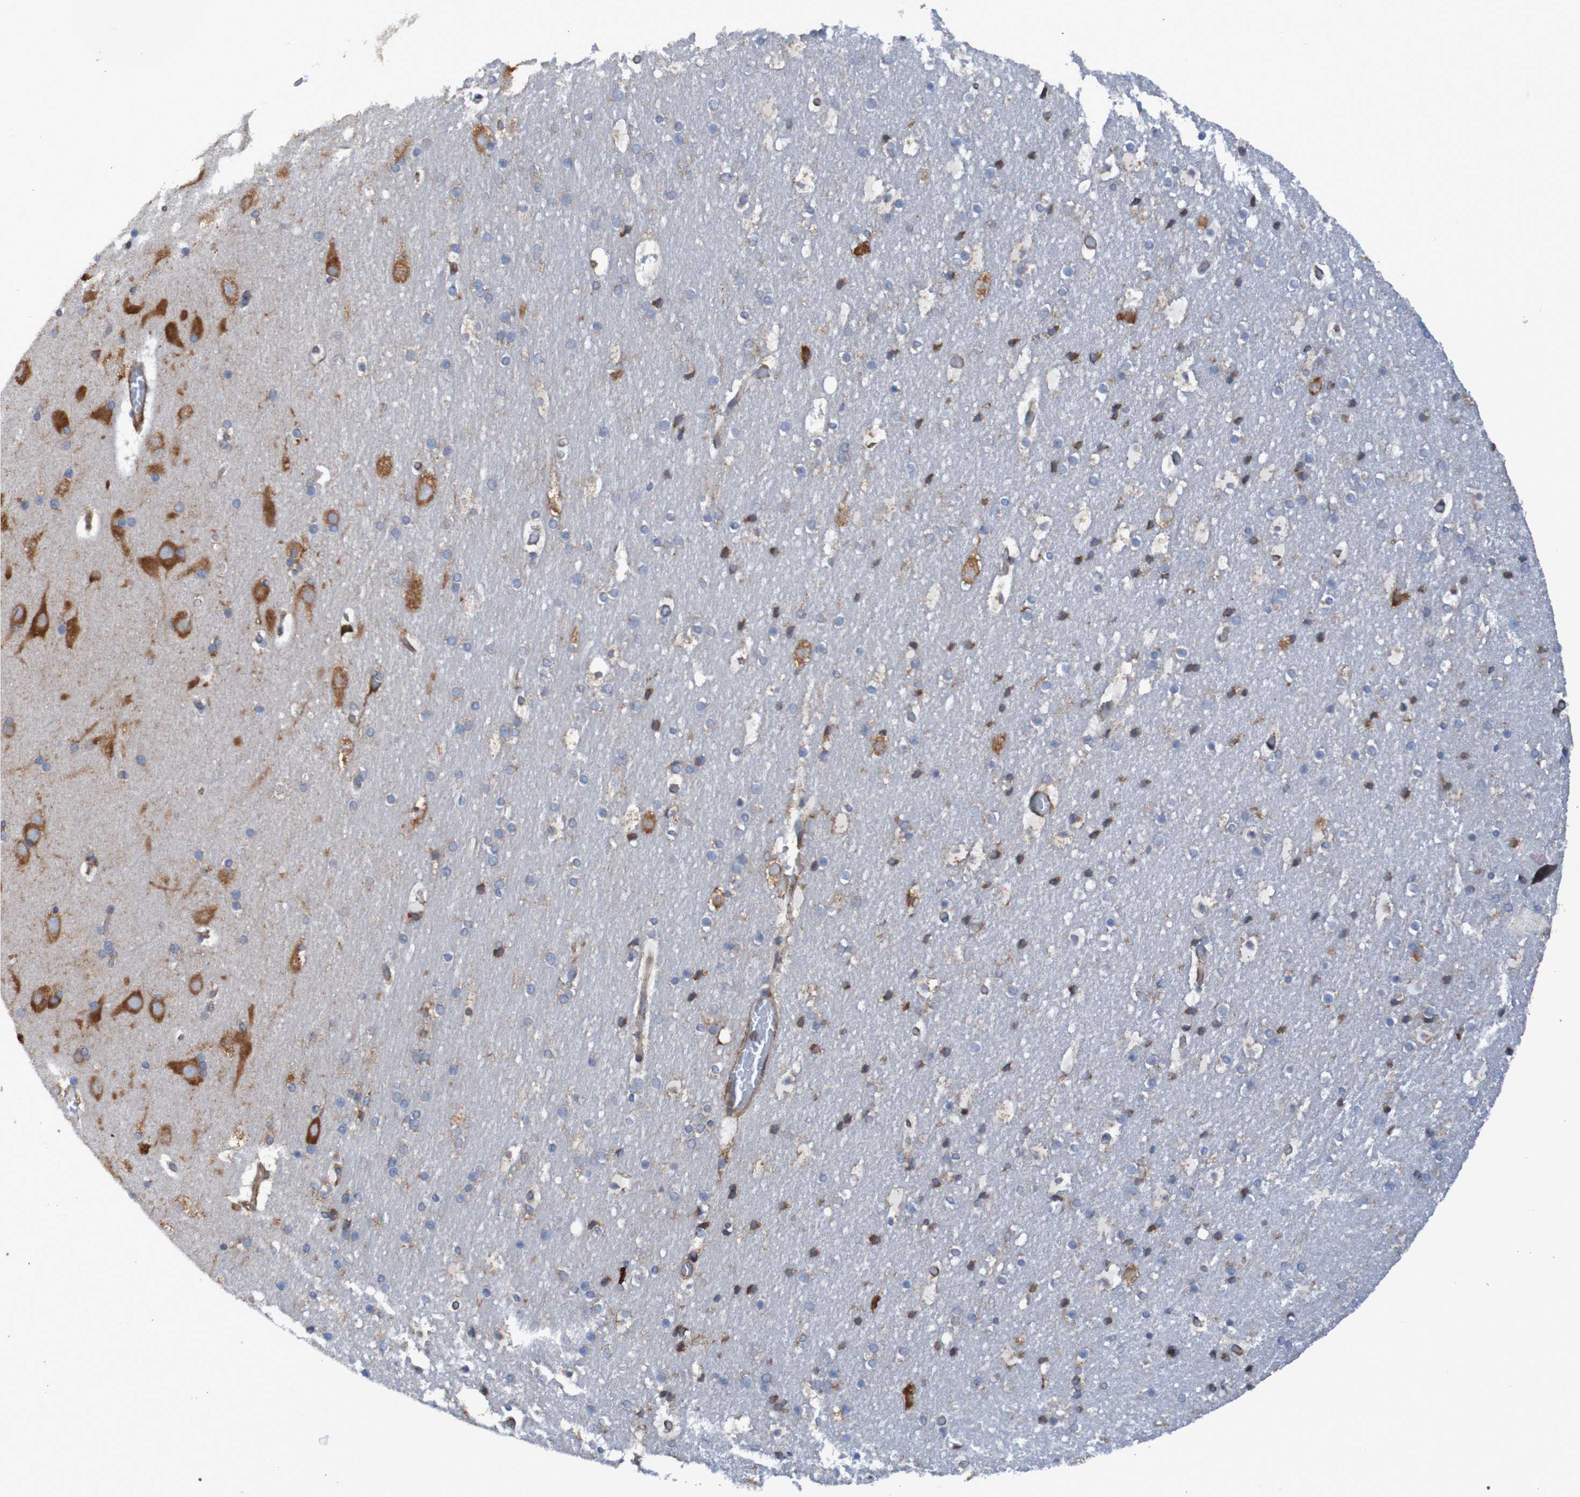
{"staining": {"intensity": "moderate", "quantity": ">75%", "location": "cytoplasmic/membranous"}, "tissue": "cerebral cortex", "cell_type": "Endothelial cells", "image_type": "normal", "snomed": [{"axis": "morphology", "description": "Normal tissue, NOS"}, {"axis": "topography", "description": "Cerebral cortex"}], "caption": "High-power microscopy captured an immunohistochemistry (IHC) histopathology image of benign cerebral cortex, revealing moderate cytoplasmic/membranous positivity in approximately >75% of endothelial cells. The staining is performed using DAB (3,3'-diaminobenzidine) brown chromogen to label protein expression. The nuclei are counter-stained blue using hematoxylin.", "gene": "RPL10", "patient": {"sex": "male", "age": 57}}